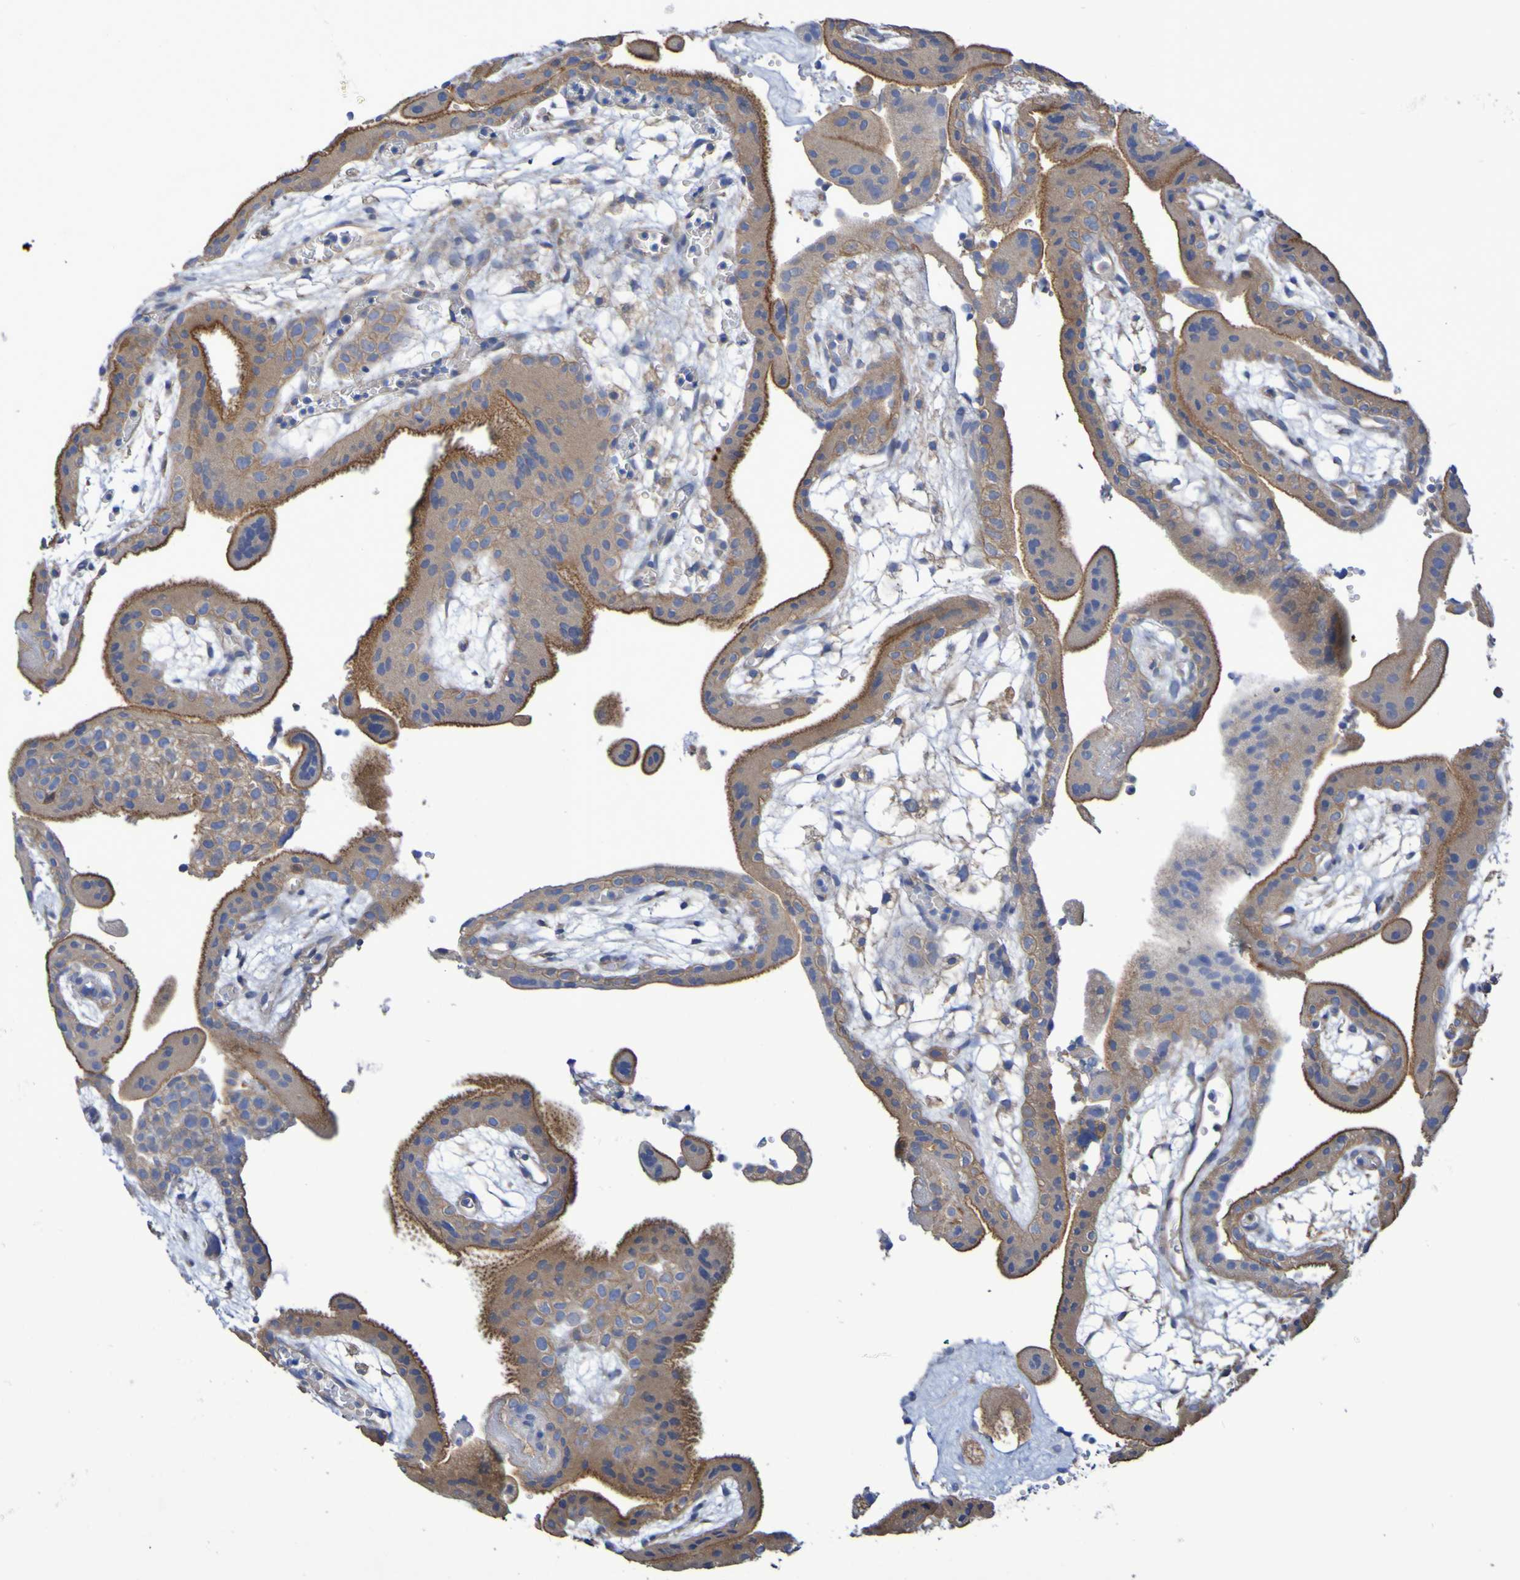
{"staining": {"intensity": "moderate", "quantity": ">75%", "location": "cytoplasmic/membranous"}, "tissue": "placenta", "cell_type": "Decidual cells", "image_type": "normal", "snomed": [{"axis": "morphology", "description": "Normal tissue, NOS"}, {"axis": "topography", "description": "Placenta"}], "caption": "Immunohistochemistry micrograph of unremarkable placenta: human placenta stained using immunohistochemistry shows medium levels of moderate protein expression localized specifically in the cytoplasmic/membranous of decidual cells, appearing as a cytoplasmic/membranous brown color.", "gene": "SYNJ1", "patient": {"sex": "female", "age": 18}}